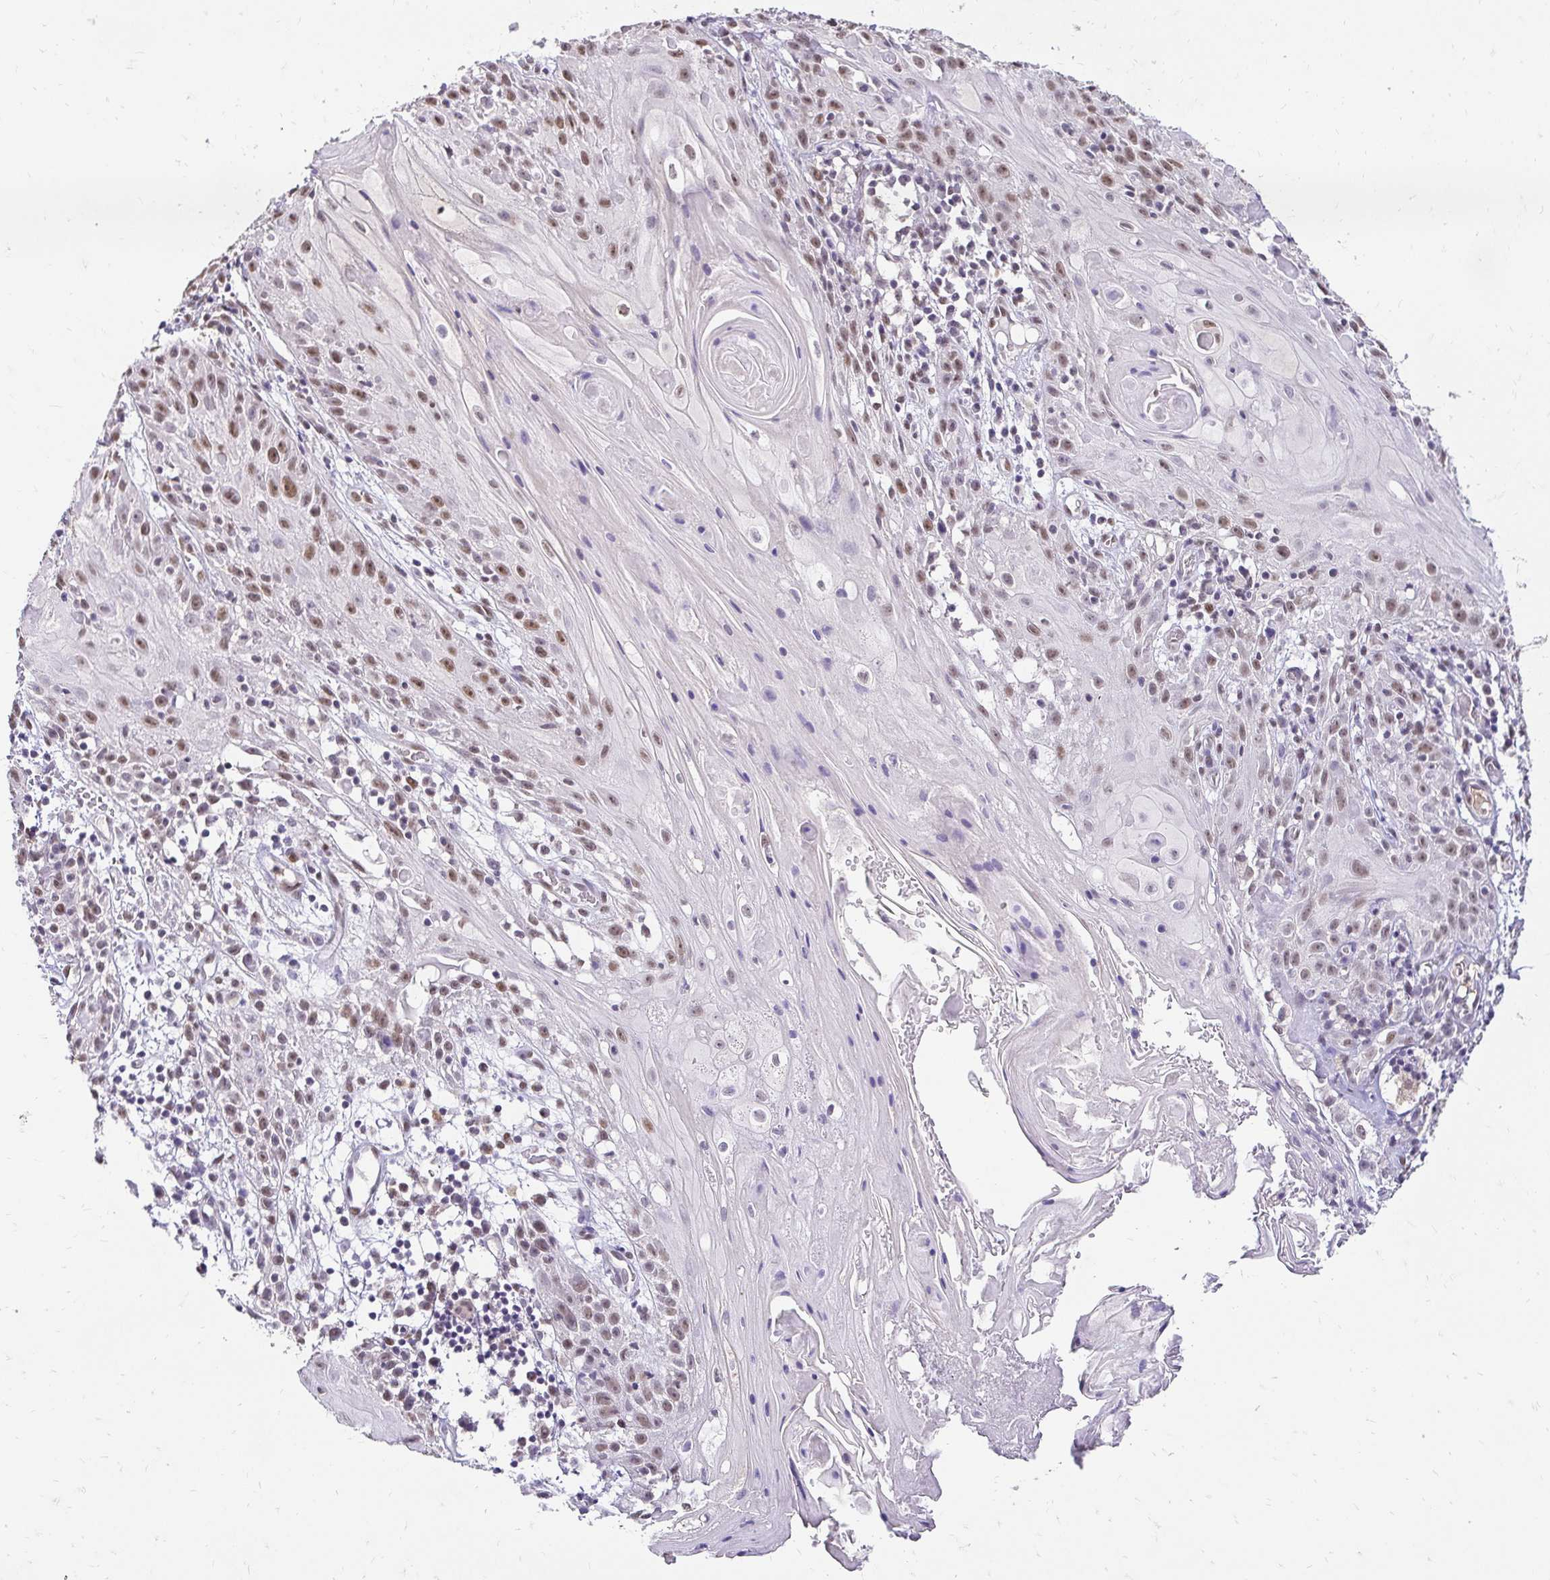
{"staining": {"intensity": "moderate", "quantity": ">75%", "location": "nuclear"}, "tissue": "skin cancer", "cell_type": "Tumor cells", "image_type": "cancer", "snomed": [{"axis": "morphology", "description": "Squamous cell carcinoma, NOS"}, {"axis": "topography", "description": "Skin"}, {"axis": "topography", "description": "Vulva"}], "caption": "Brown immunohistochemical staining in human skin squamous cell carcinoma shows moderate nuclear staining in approximately >75% of tumor cells. Using DAB (brown) and hematoxylin (blue) stains, captured at high magnification using brightfield microscopy.", "gene": "RIMS4", "patient": {"sex": "female", "age": 76}}